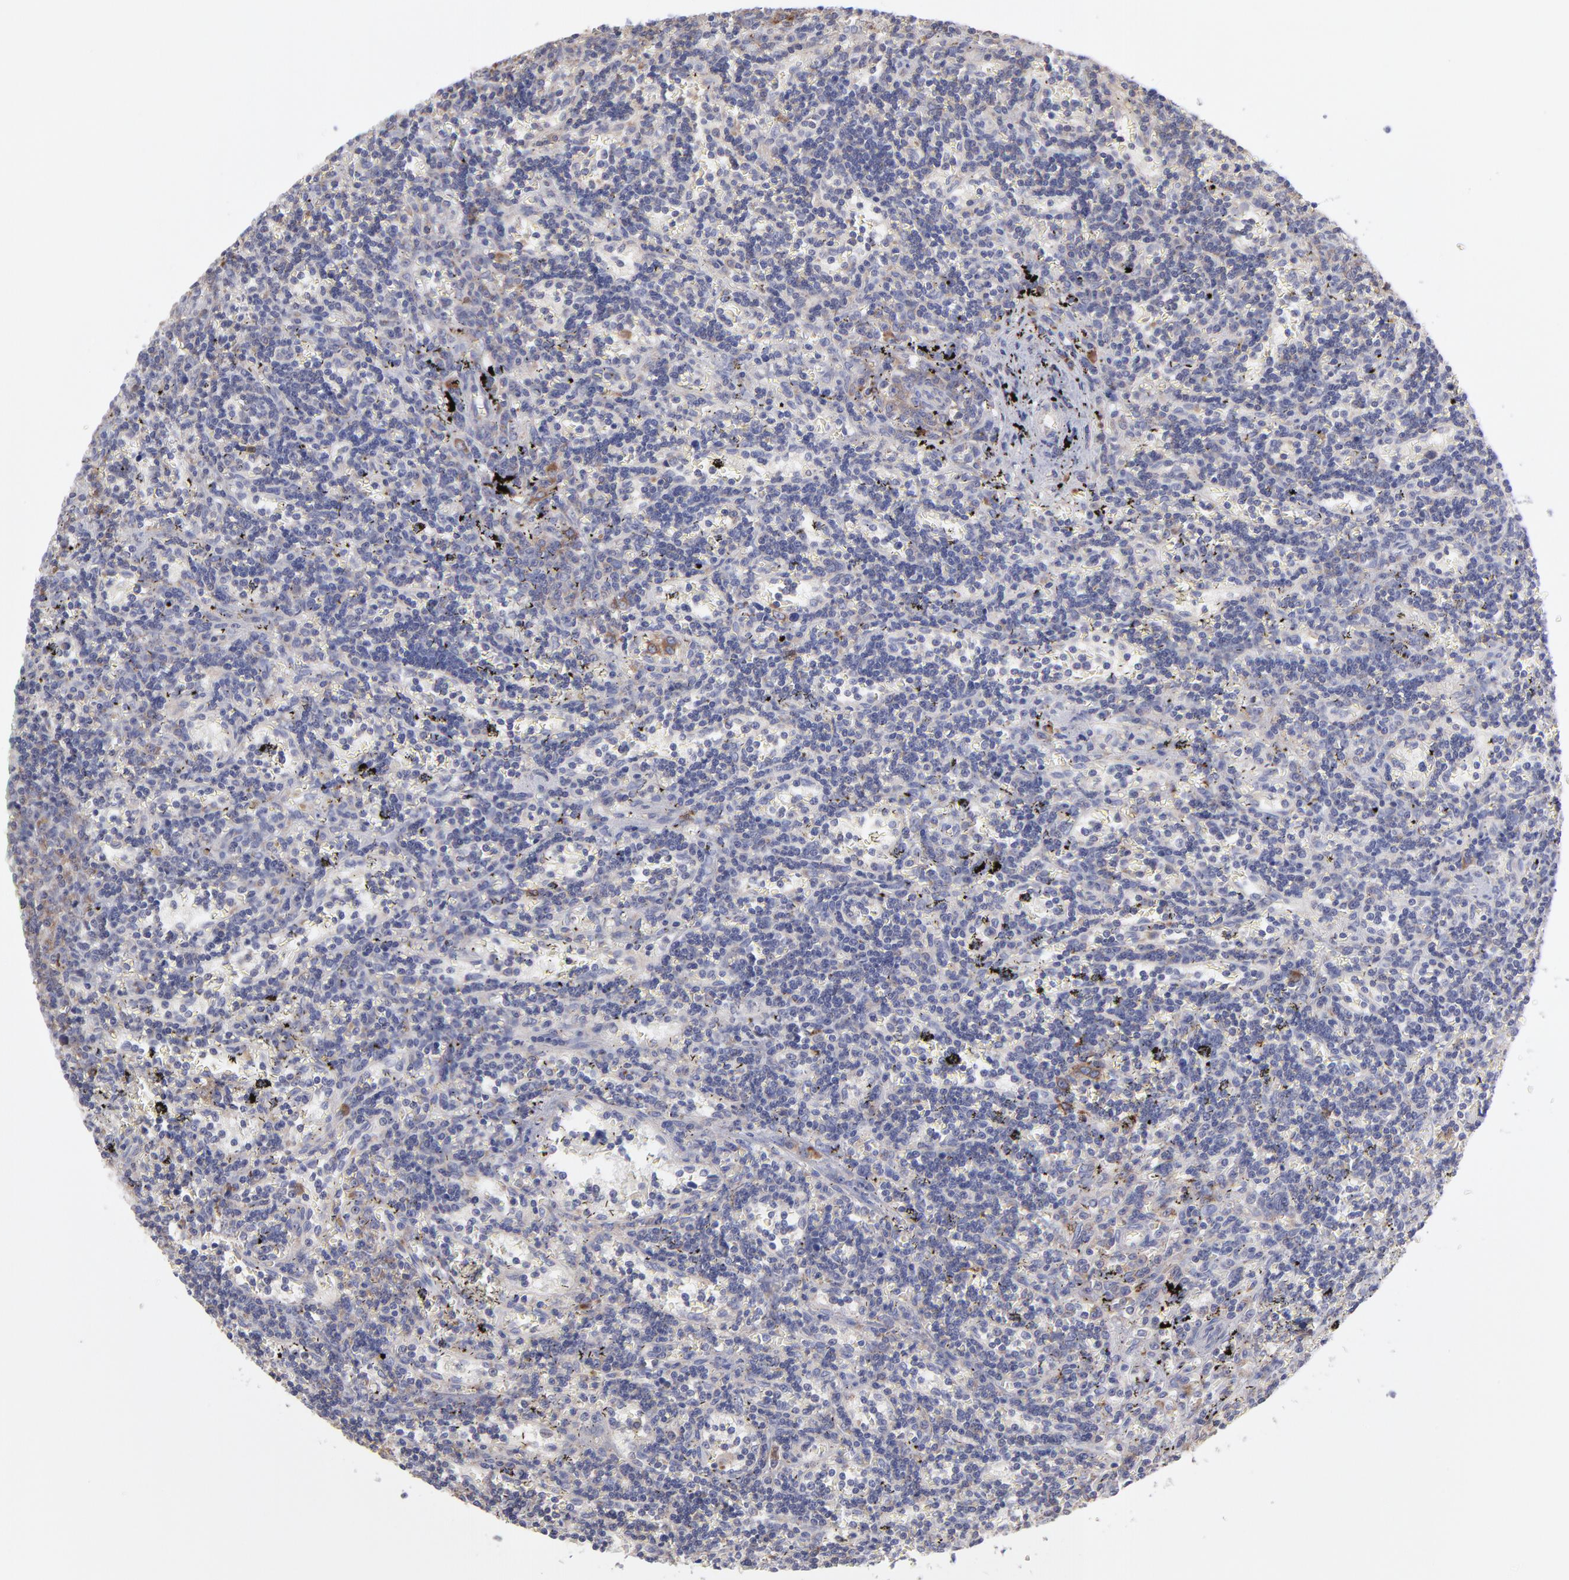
{"staining": {"intensity": "weak", "quantity": "<25%", "location": "cytoplasmic/membranous"}, "tissue": "lymphoma", "cell_type": "Tumor cells", "image_type": "cancer", "snomed": [{"axis": "morphology", "description": "Malignant lymphoma, non-Hodgkin's type, Low grade"}, {"axis": "topography", "description": "Spleen"}], "caption": "Photomicrograph shows no significant protein positivity in tumor cells of lymphoma.", "gene": "RPLP0", "patient": {"sex": "male", "age": 60}}